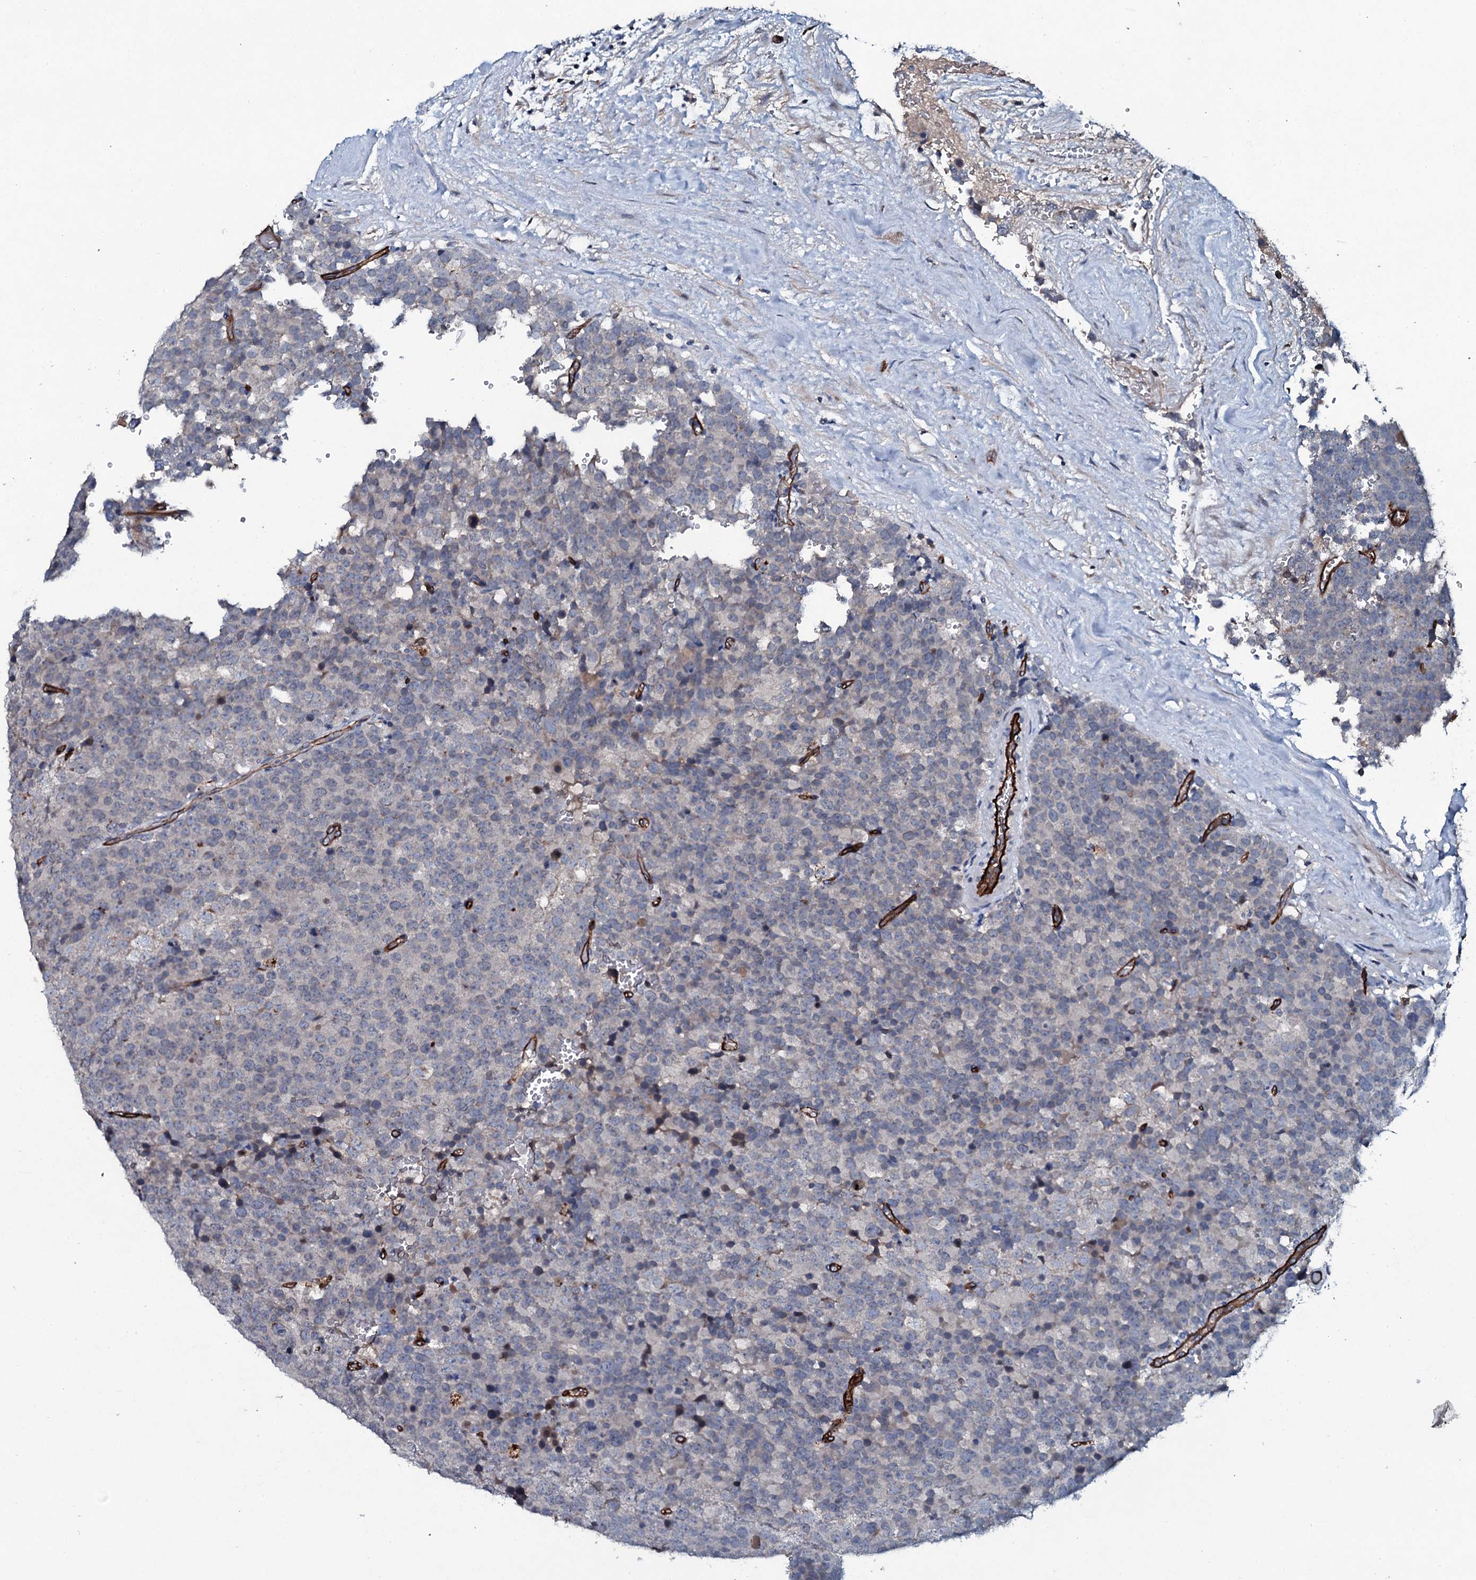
{"staining": {"intensity": "negative", "quantity": "none", "location": "none"}, "tissue": "testis cancer", "cell_type": "Tumor cells", "image_type": "cancer", "snomed": [{"axis": "morphology", "description": "Seminoma, NOS"}, {"axis": "topography", "description": "Testis"}], "caption": "DAB immunohistochemical staining of human seminoma (testis) shows no significant expression in tumor cells. The staining was performed using DAB (3,3'-diaminobenzidine) to visualize the protein expression in brown, while the nuclei were stained in blue with hematoxylin (Magnification: 20x).", "gene": "CLEC14A", "patient": {"sex": "male", "age": 71}}